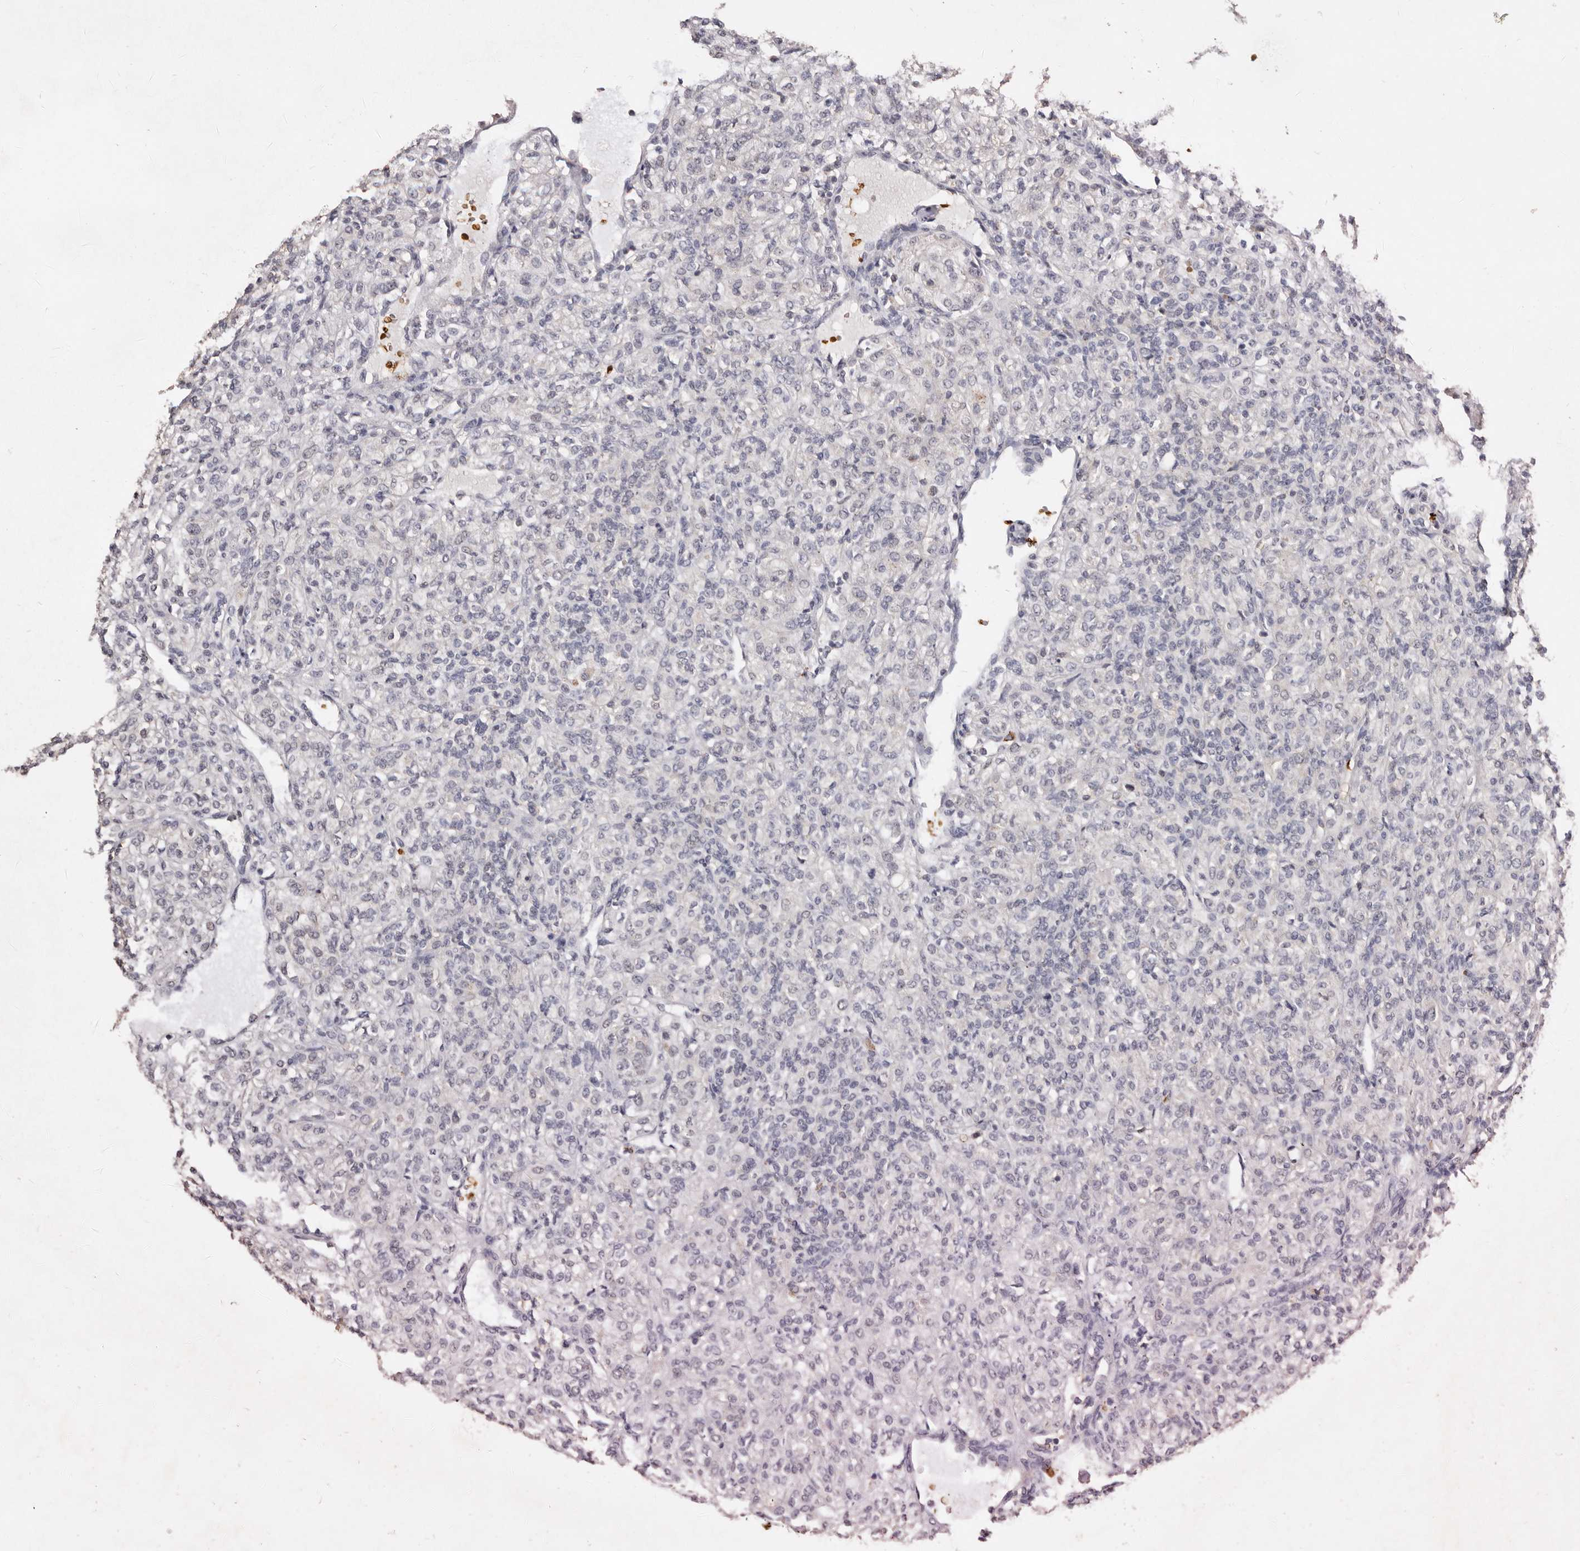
{"staining": {"intensity": "negative", "quantity": "none", "location": "none"}, "tissue": "renal cancer", "cell_type": "Tumor cells", "image_type": "cancer", "snomed": [{"axis": "morphology", "description": "Adenocarcinoma, NOS"}, {"axis": "topography", "description": "Kidney"}], "caption": "Adenocarcinoma (renal) was stained to show a protein in brown. There is no significant positivity in tumor cells. The staining was performed using DAB (3,3'-diaminobenzidine) to visualize the protein expression in brown, while the nuclei were stained in blue with hematoxylin (Magnification: 20x).", "gene": "GRAMD2A", "patient": {"sex": "male", "age": 77}}